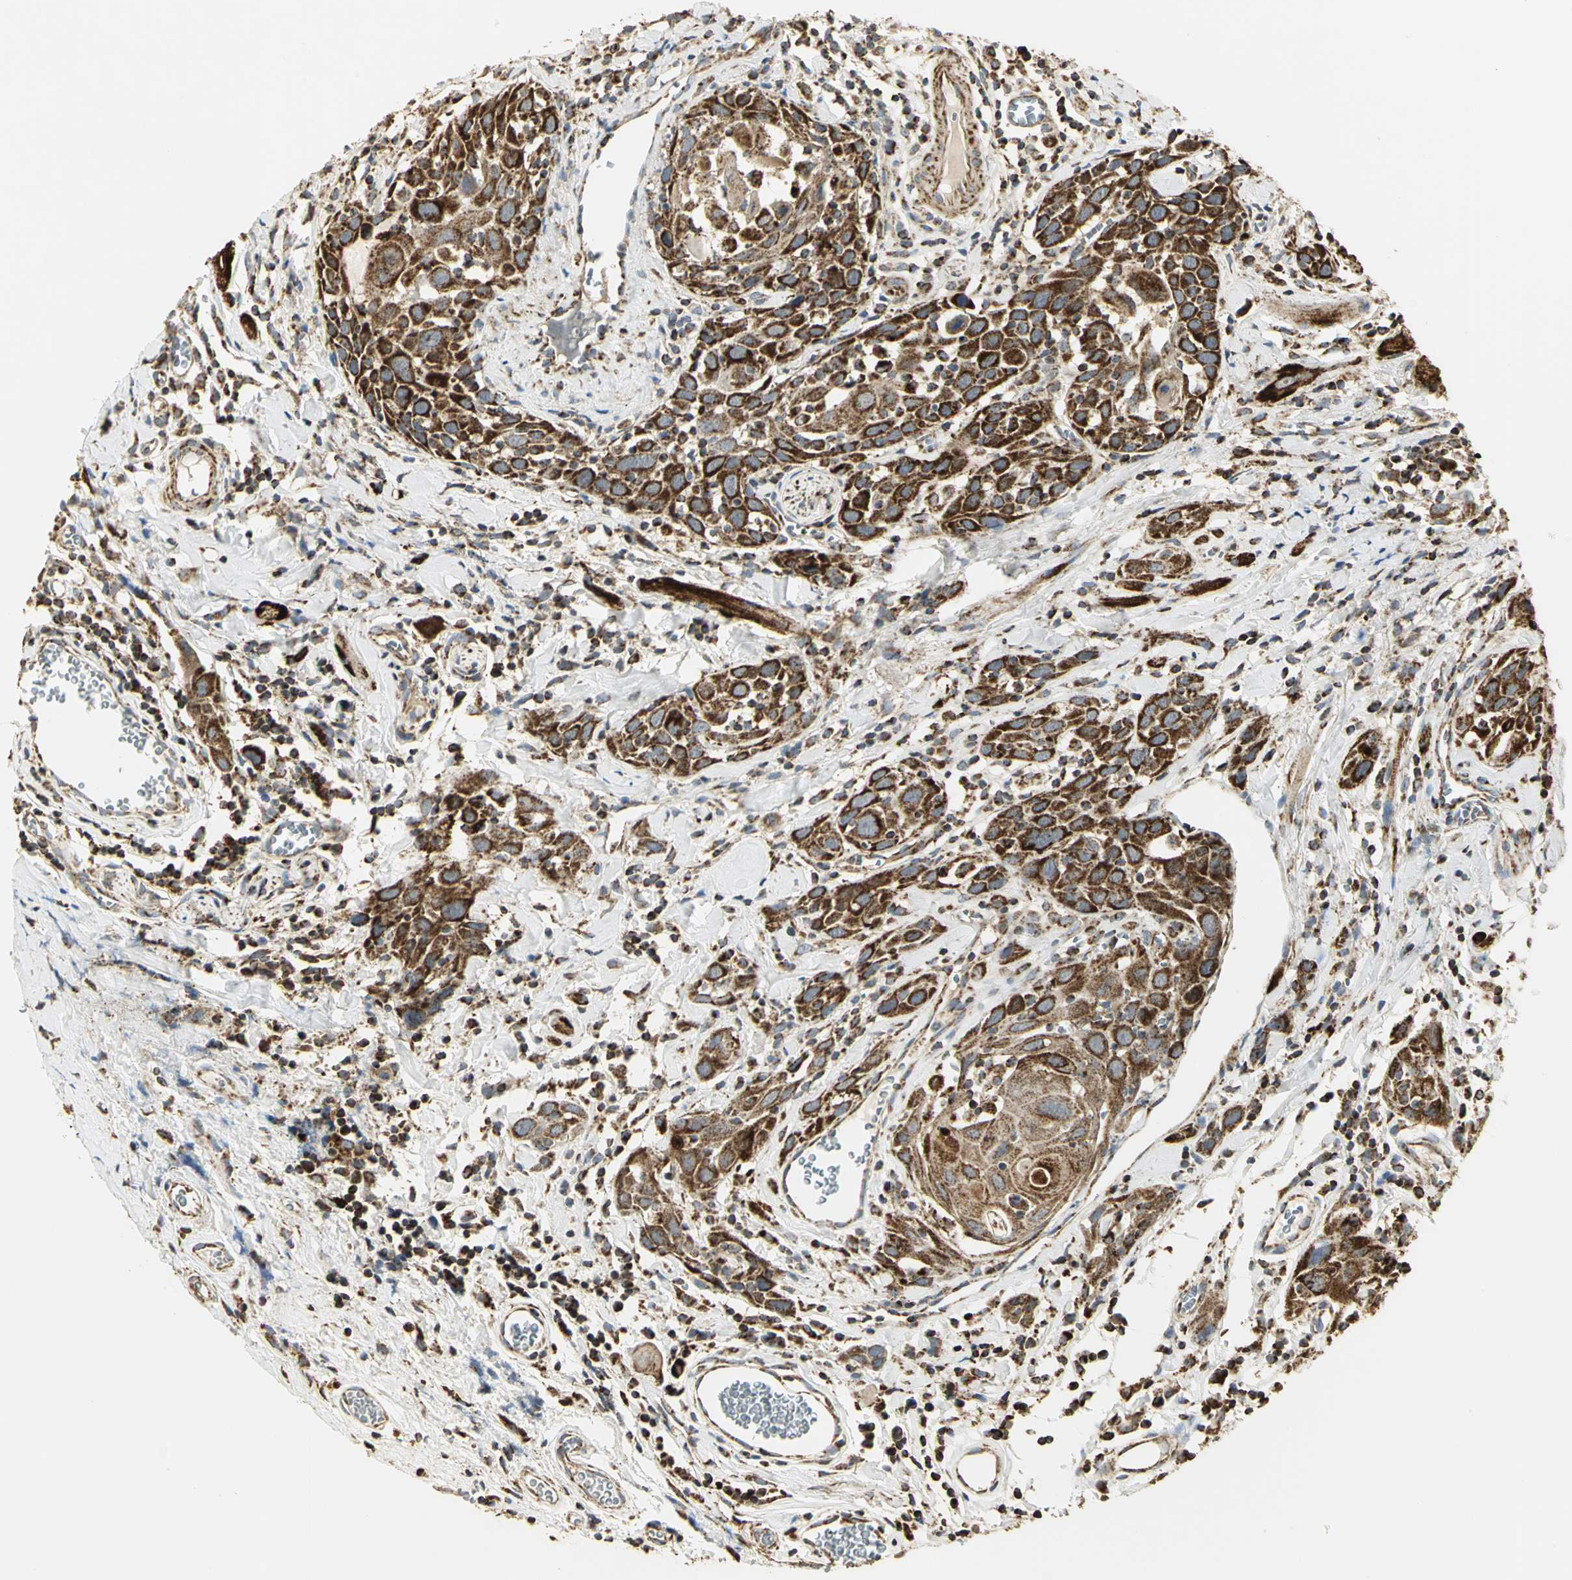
{"staining": {"intensity": "strong", "quantity": ">75%", "location": "cytoplasmic/membranous"}, "tissue": "head and neck cancer", "cell_type": "Tumor cells", "image_type": "cancer", "snomed": [{"axis": "morphology", "description": "Squamous cell carcinoma, NOS"}, {"axis": "topography", "description": "Oral tissue"}, {"axis": "topography", "description": "Head-Neck"}], "caption": "IHC photomicrograph of human squamous cell carcinoma (head and neck) stained for a protein (brown), which exhibits high levels of strong cytoplasmic/membranous positivity in about >75% of tumor cells.", "gene": "VDAC1", "patient": {"sex": "female", "age": 50}}